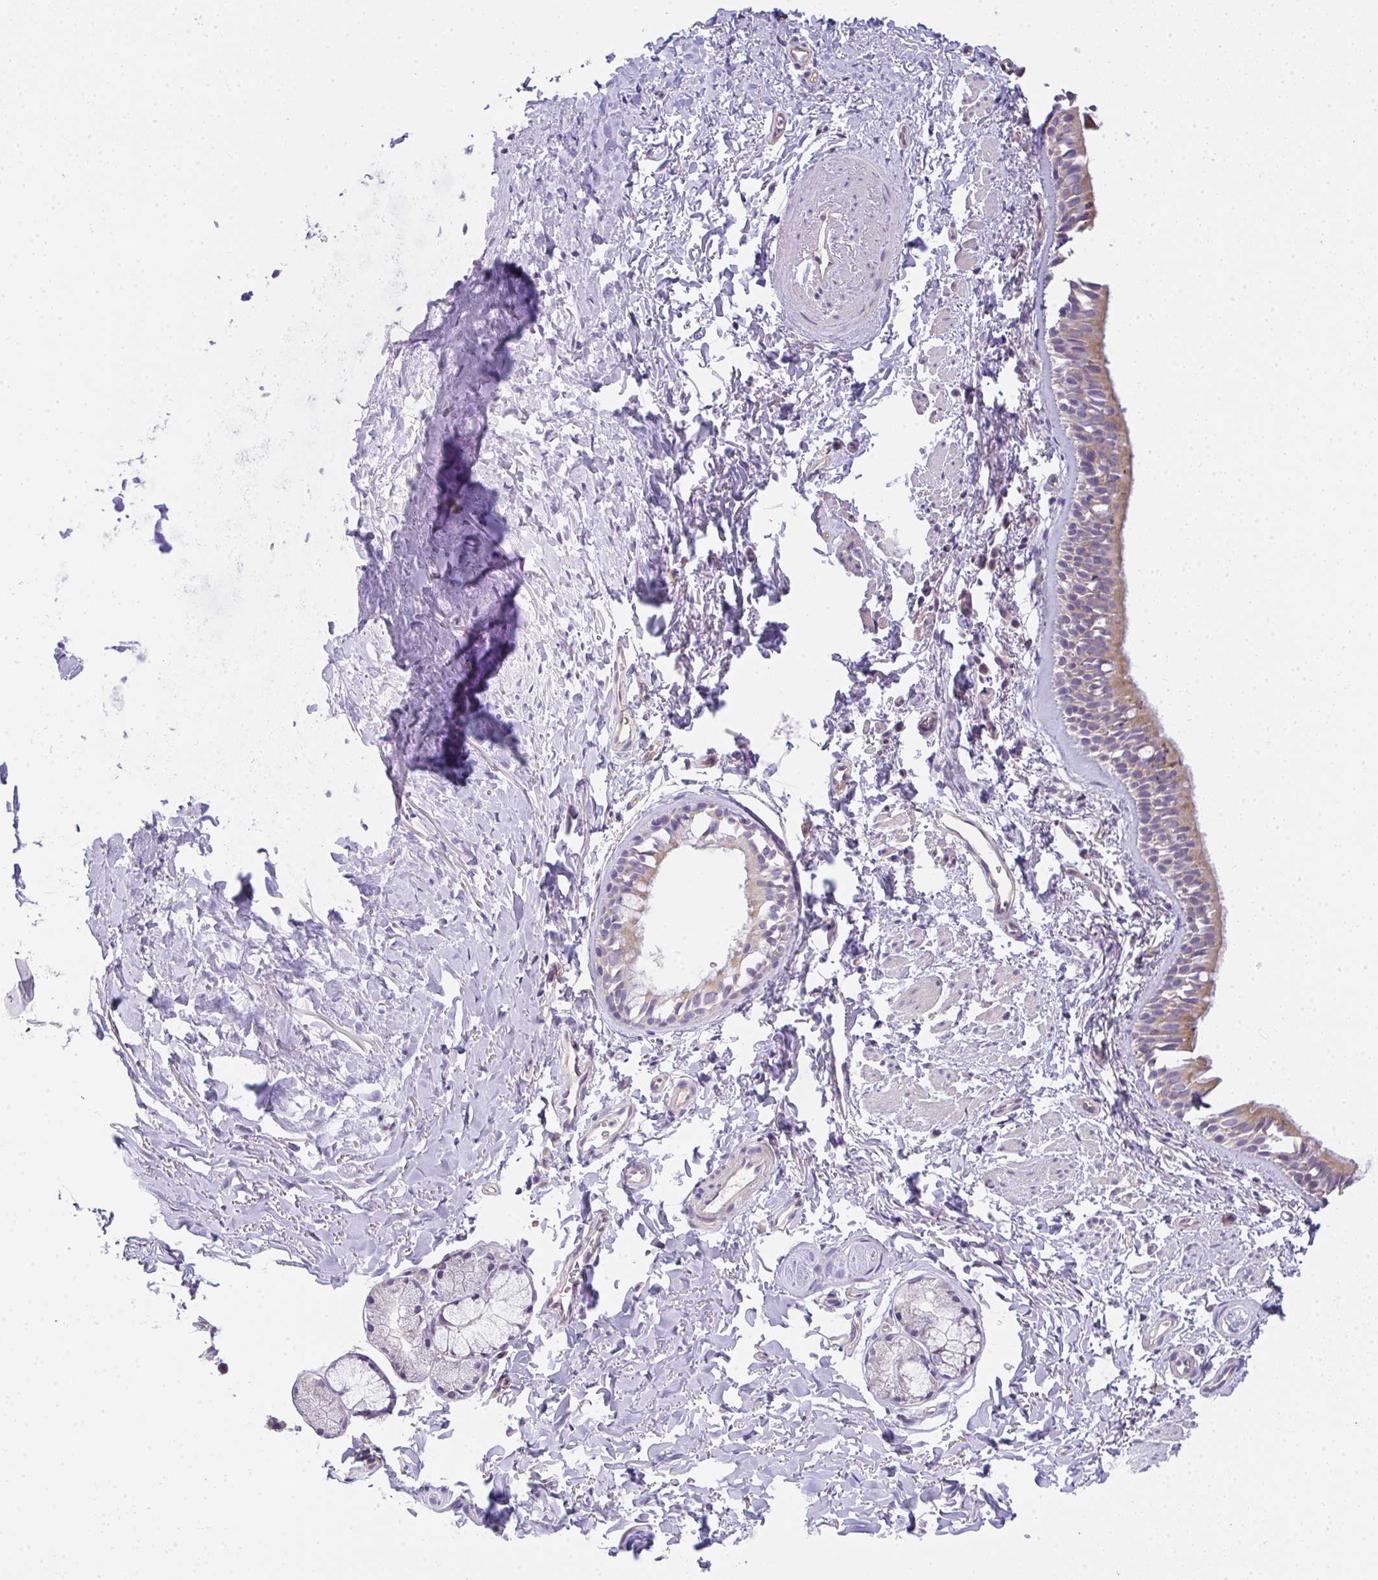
{"staining": {"intensity": "weak", "quantity": ">75%", "location": "cytoplasmic/membranous"}, "tissue": "bronchus", "cell_type": "Respiratory epithelial cells", "image_type": "normal", "snomed": [{"axis": "morphology", "description": "Normal tissue, NOS"}, {"axis": "topography", "description": "Lymph node"}, {"axis": "topography", "description": "Cartilage tissue"}, {"axis": "topography", "description": "Bronchus"}], "caption": "Immunohistochemical staining of normal bronchus demonstrates weak cytoplasmic/membranous protein staining in about >75% of respiratory epithelial cells. (IHC, brightfield microscopy, high magnification).", "gene": "FILIP1", "patient": {"sex": "female", "age": 70}}